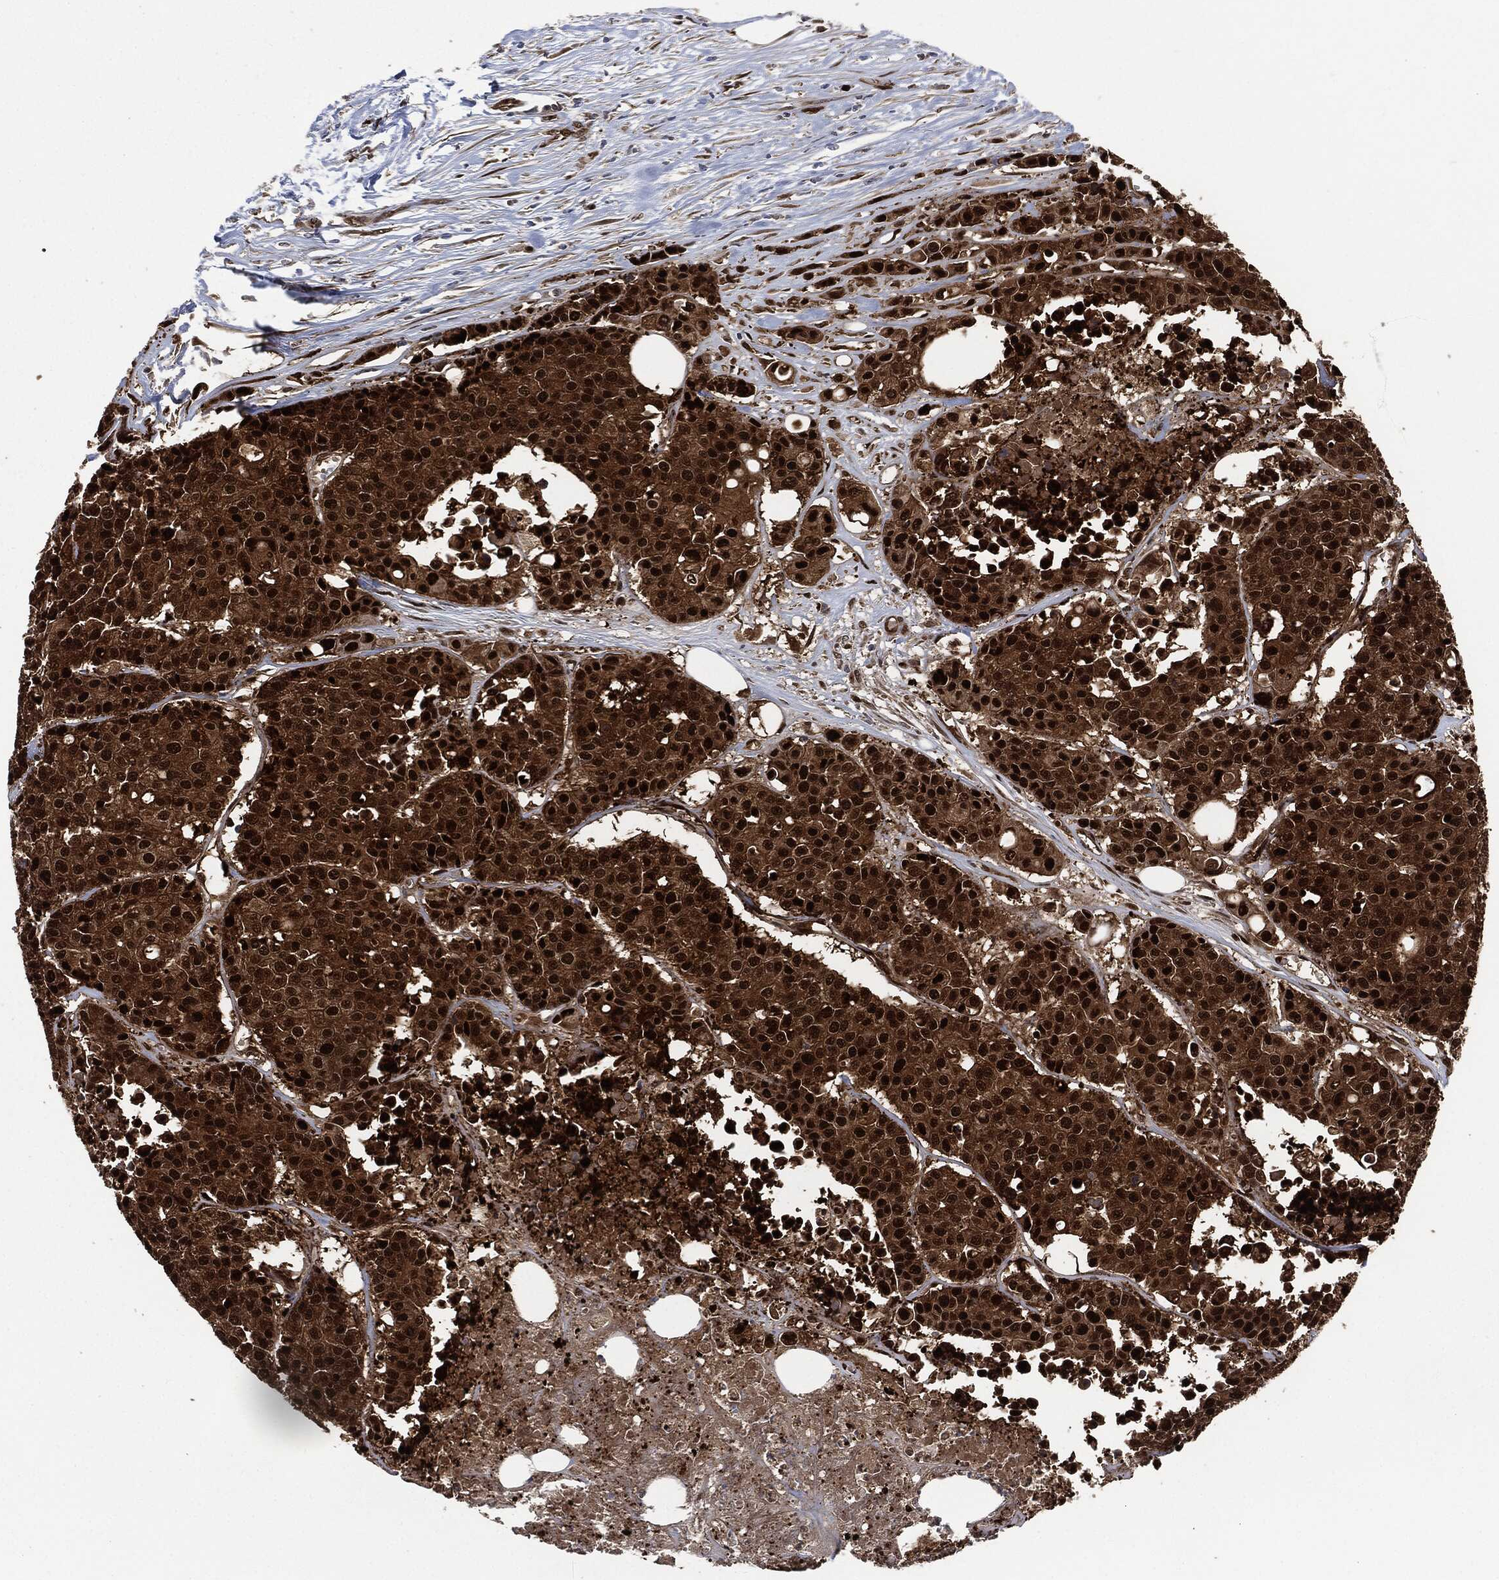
{"staining": {"intensity": "strong", "quantity": ">75%", "location": "cytoplasmic/membranous,nuclear"}, "tissue": "carcinoid", "cell_type": "Tumor cells", "image_type": "cancer", "snomed": [{"axis": "morphology", "description": "Carcinoid, malignant, NOS"}, {"axis": "topography", "description": "Colon"}], "caption": "This micrograph displays immunohistochemistry staining of carcinoid, with high strong cytoplasmic/membranous and nuclear expression in approximately >75% of tumor cells.", "gene": "DCTN1", "patient": {"sex": "male", "age": 81}}